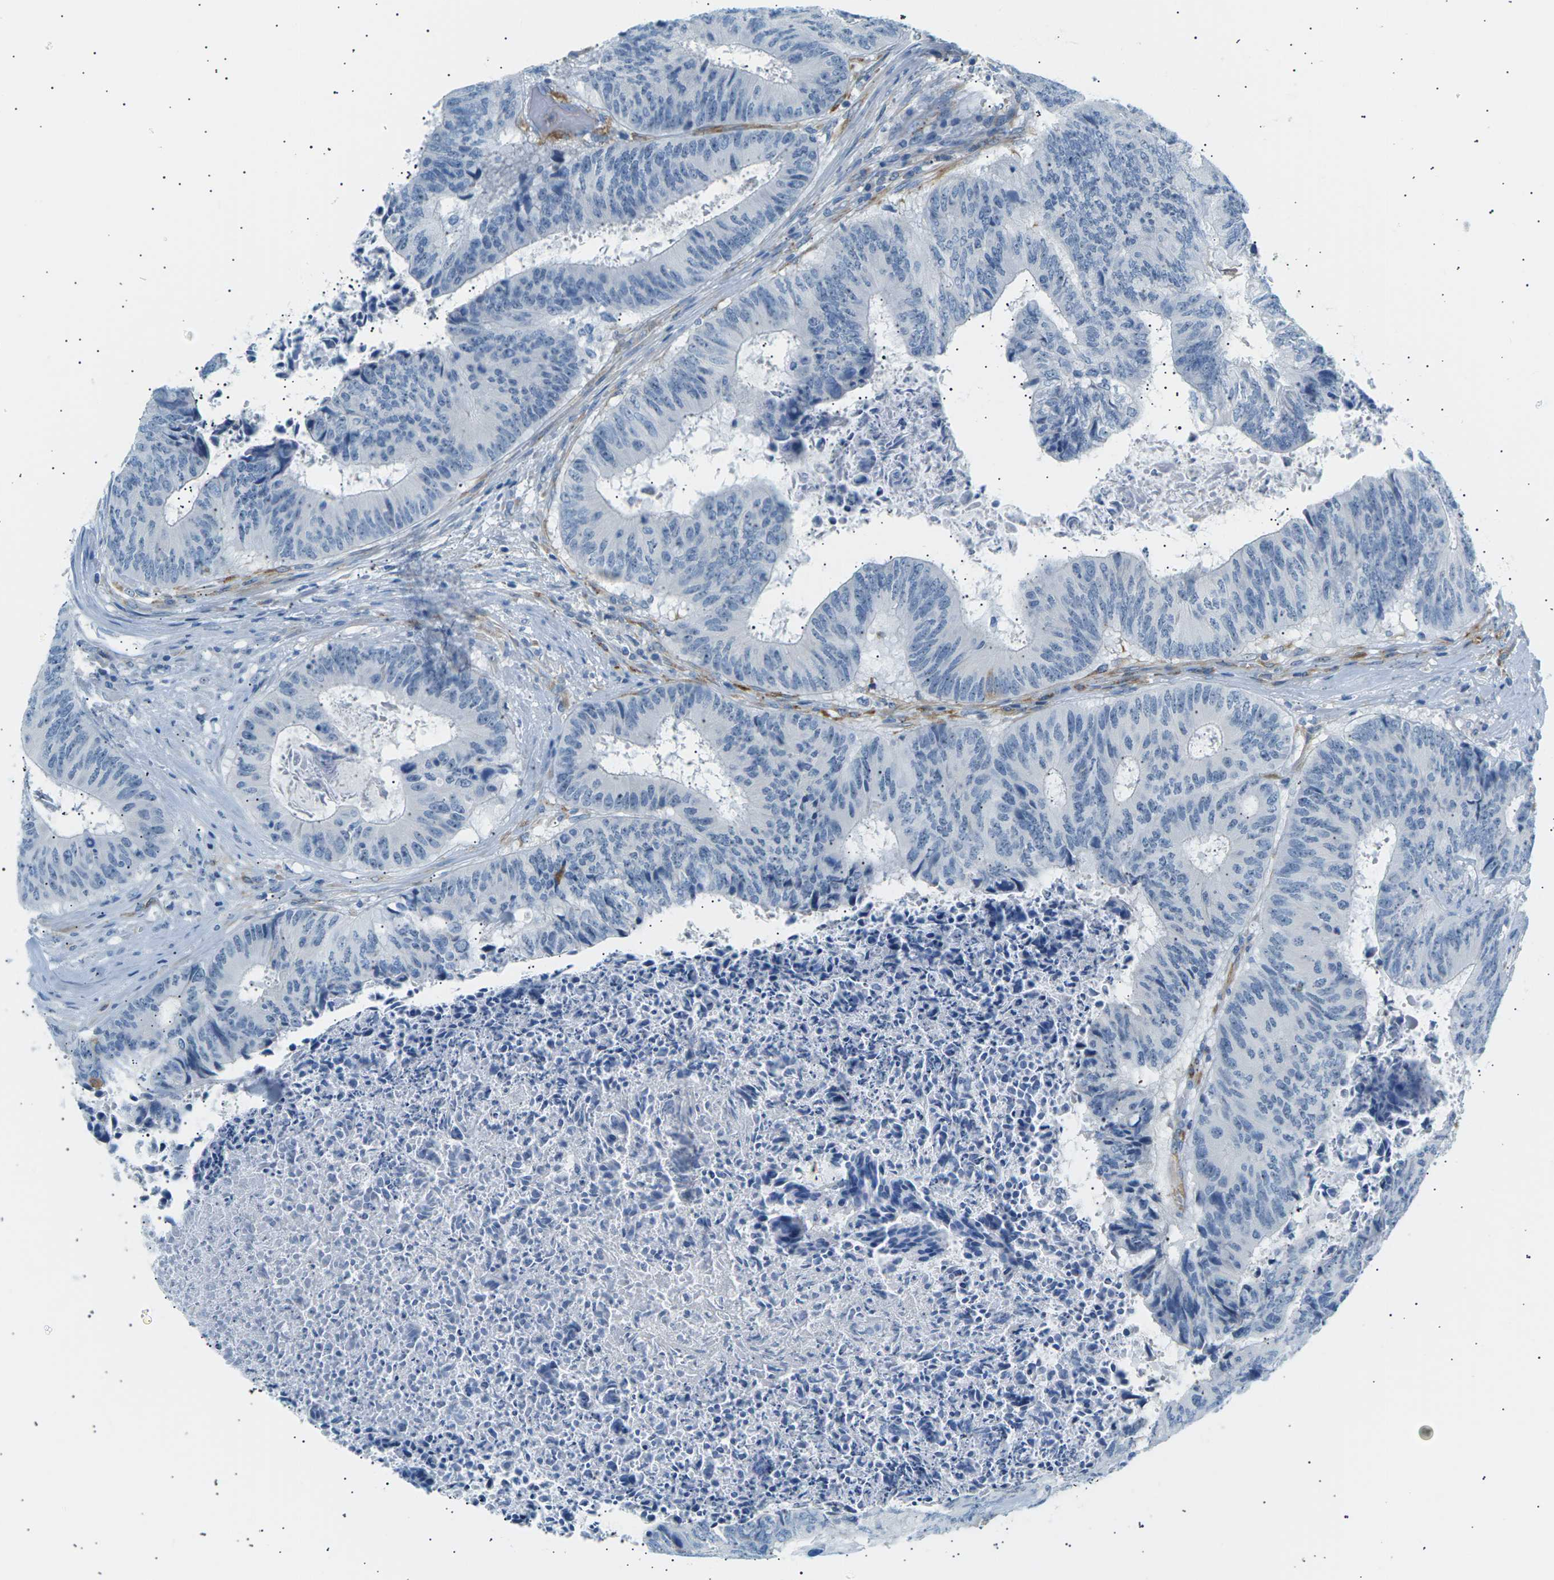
{"staining": {"intensity": "negative", "quantity": "none", "location": "none"}, "tissue": "colorectal cancer", "cell_type": "Tumor cells", "image_type": "cancer", "snomed": [{"axis": "morphology", "description": "Adenocarcinoma, NOS"}, {"axis": "topography", "description": "Rectum"}], "caption": "Immunohistochemistry (IHC) of human colorectal cancer (adenocarcinoma) shows no expression in tumor cells. Brightfield microscopy of IHC stained with DAB (3,3'-diaminobenzidine) (brown) and hematoxylin (blue), captured at high magnification.", "gene": "SEPTIN5", "patient": {"sex": "male", "age": 72}}